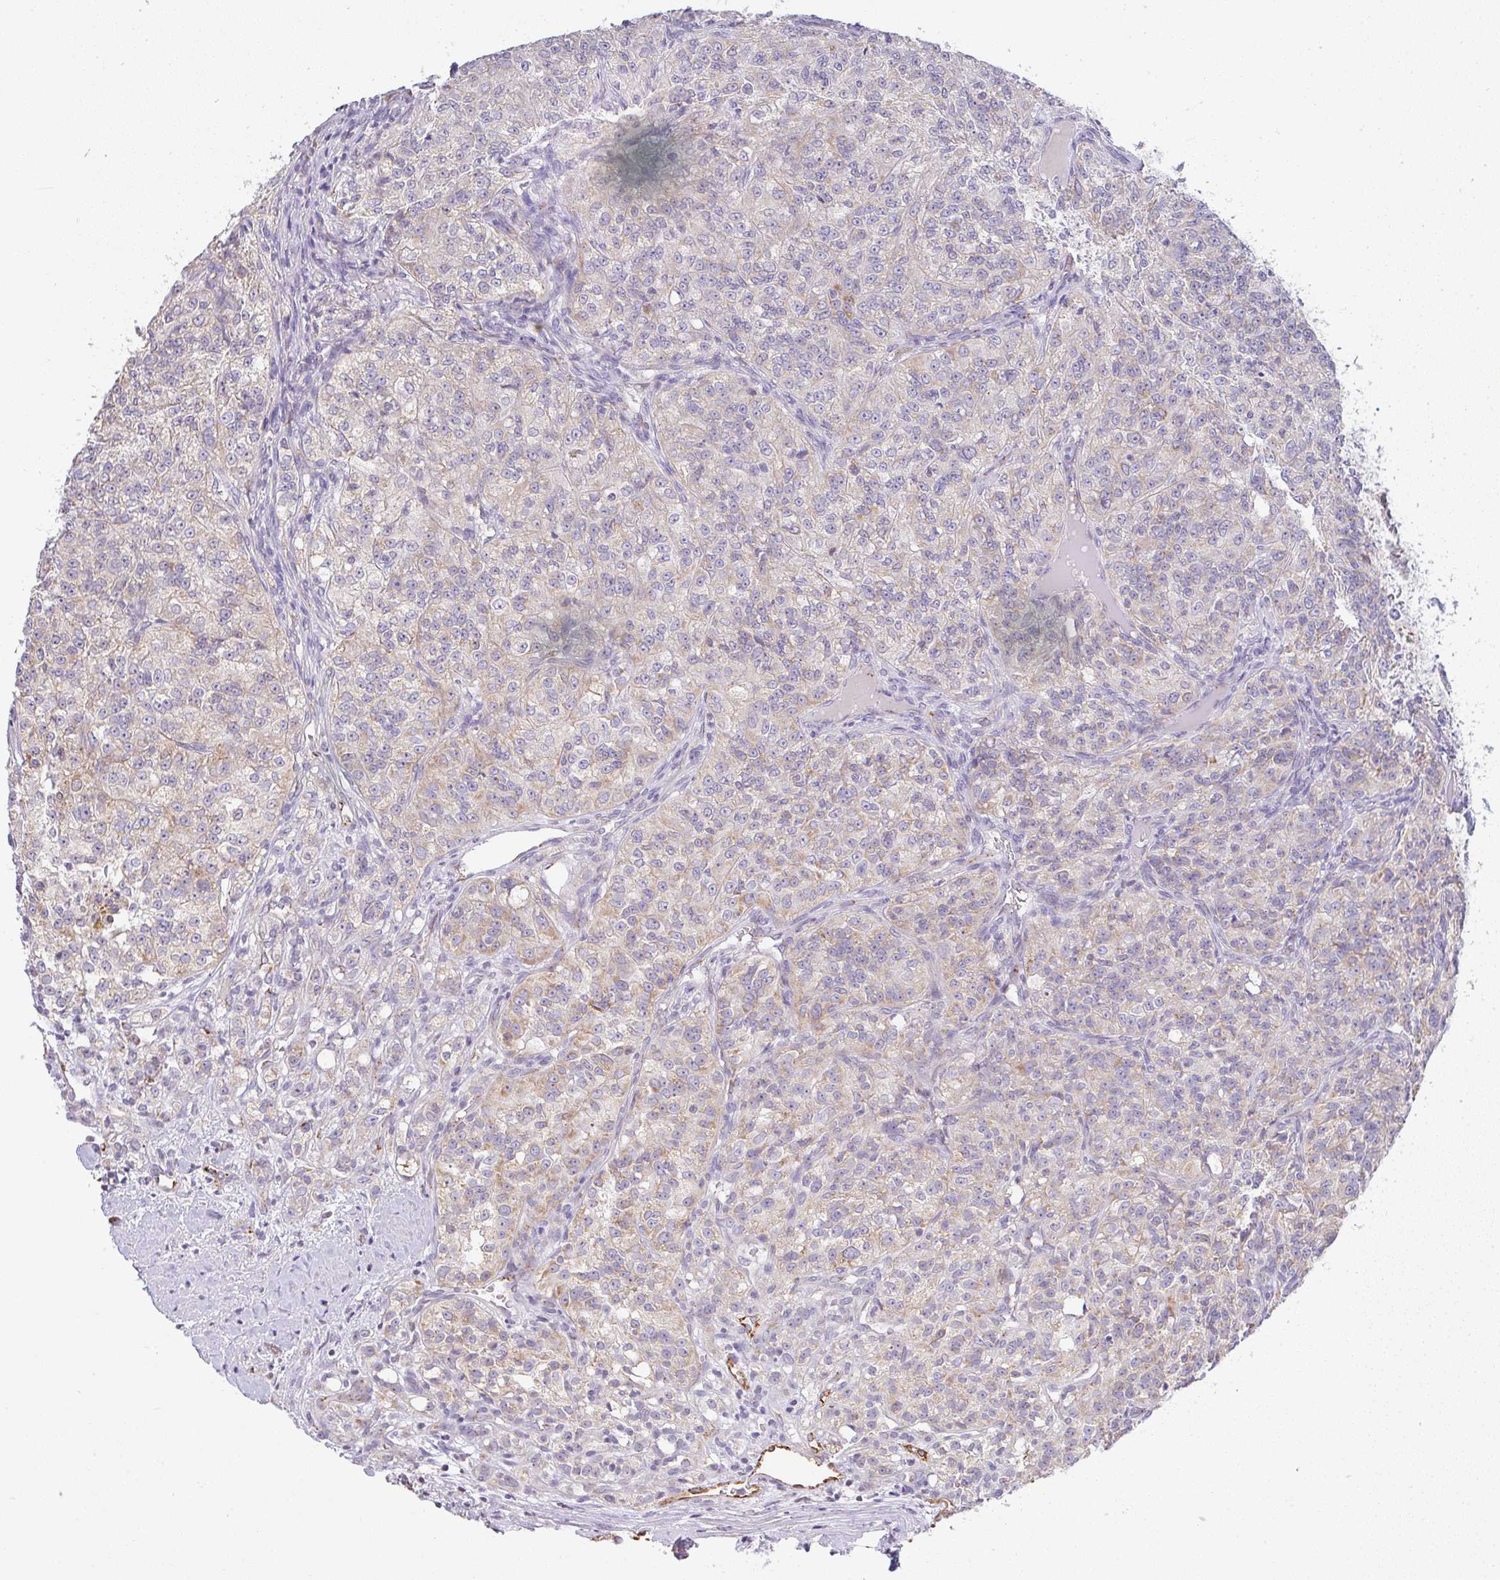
{"staining": {"intensity": "weak", "quantity": "<25%", "location": "cytoplasmic/membranous"}, "tissue": "renal cancer", "cell_type": "Tumor cells", "image_type": "cancer", "snomed": [{"axis": "morphology", "description": "Adenocarcinoma, NOS"}, {"axis": "topography", "description": "Kidney"}], "caption": "Human adenocarcinoma (renal) stained for a protein using immunohistochemistry shows no positivity in tumor cells.", "gene": "PLCD4", "patient": {"sex": "female", "age": 63}}